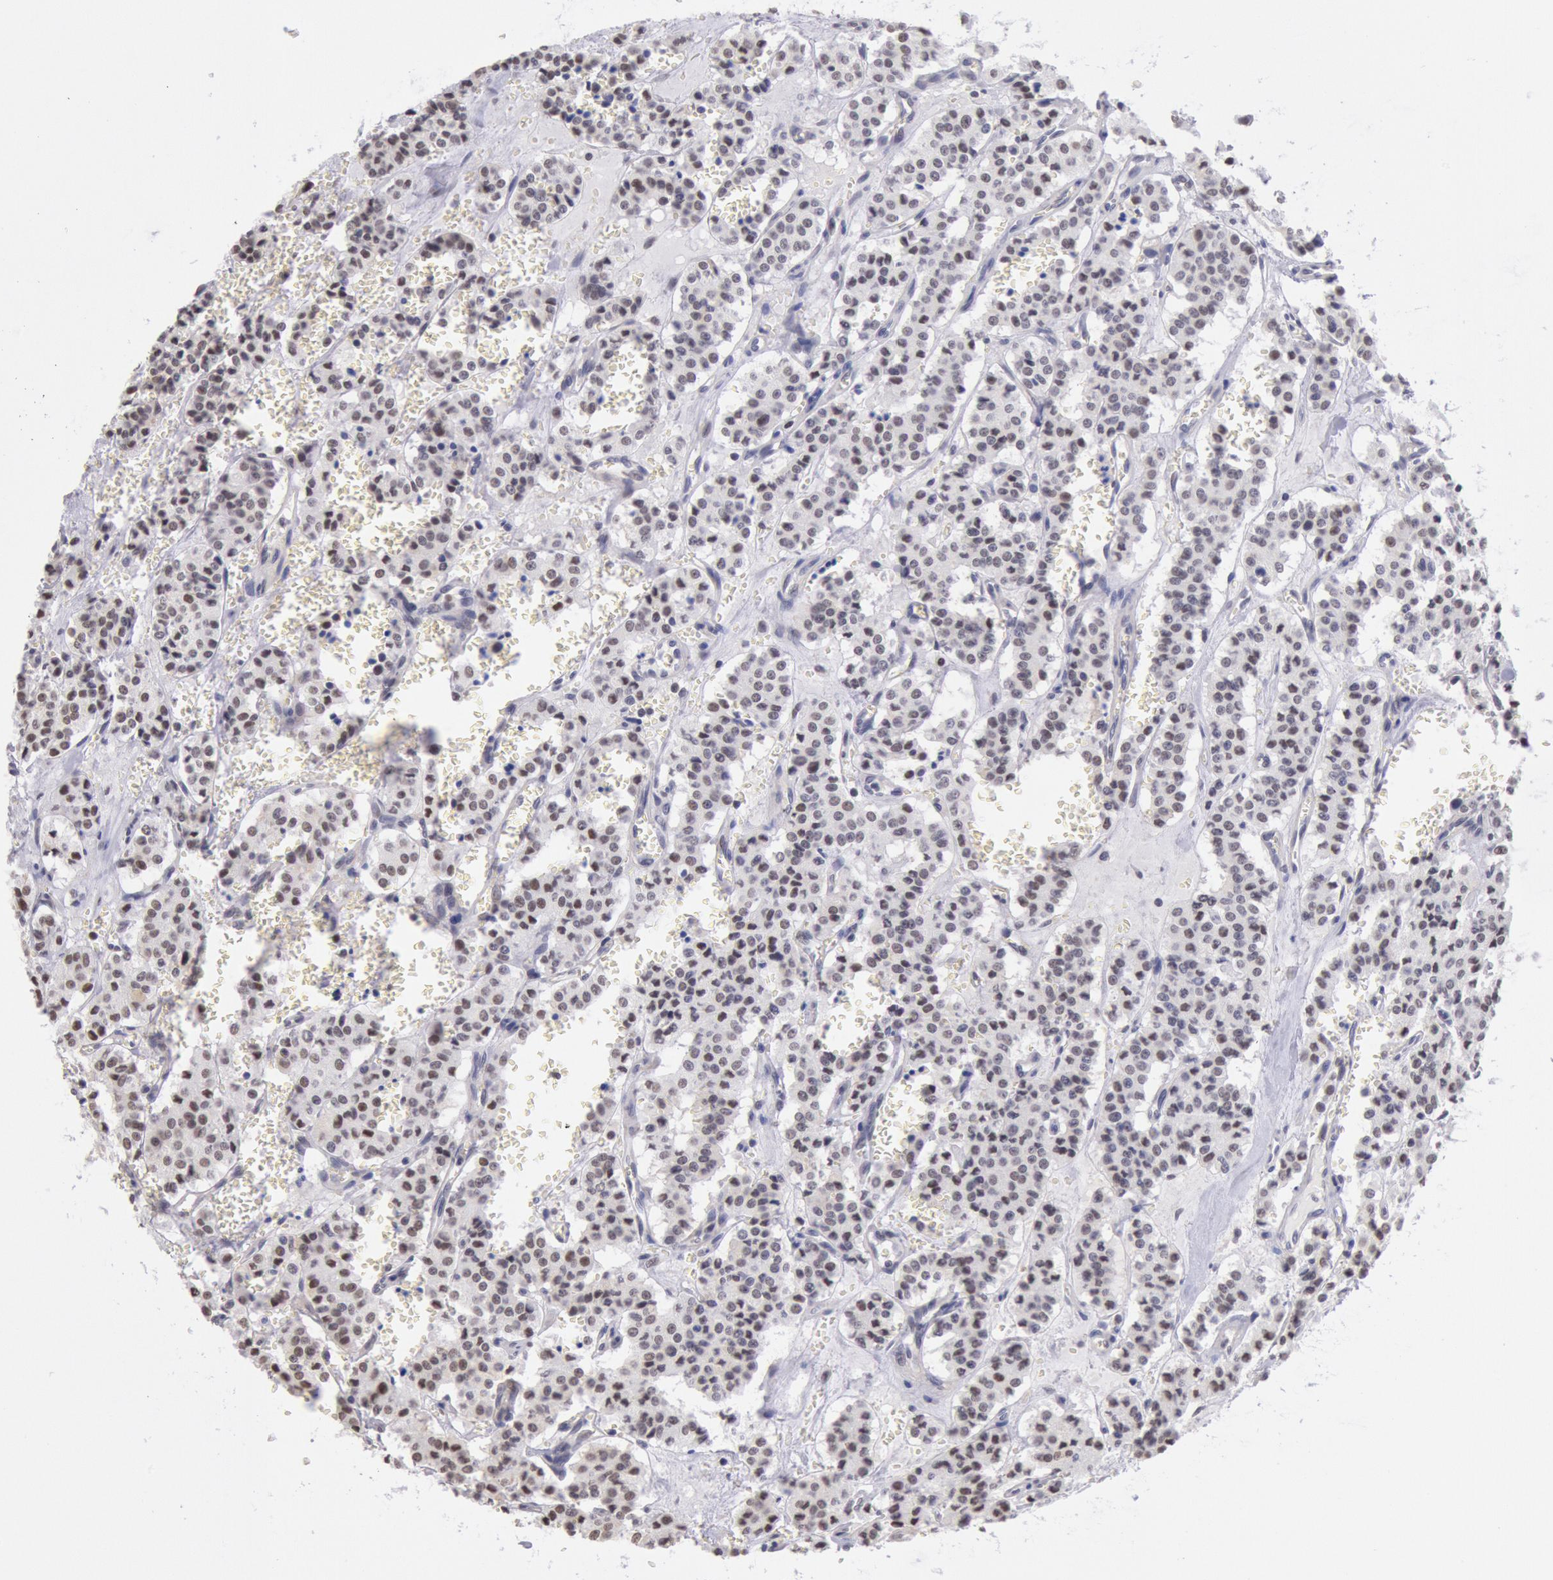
{"staining": {"intensity": "weak", "quantity": ">75%", "location": "cytoplasmic/membranous,nuclear"}, "tissue": "carcinoid", "cell_type": "Tumor cells", "image_type": "cancer", "snomed": [{"axis": "morphology", "description": "Carcinoid, malignant, NOS"}, {"axis": "topography", "description": "Bronchus"}], "caption": "Weak cytoplasmic/membranous and nuclear expression is identified in about >75% of tumor cells in carcinoid. (DAB IHC with brightfield microscopy, high magnification).", "gene": "MYH7", "patient": {"sex": "male", "age": 55}}